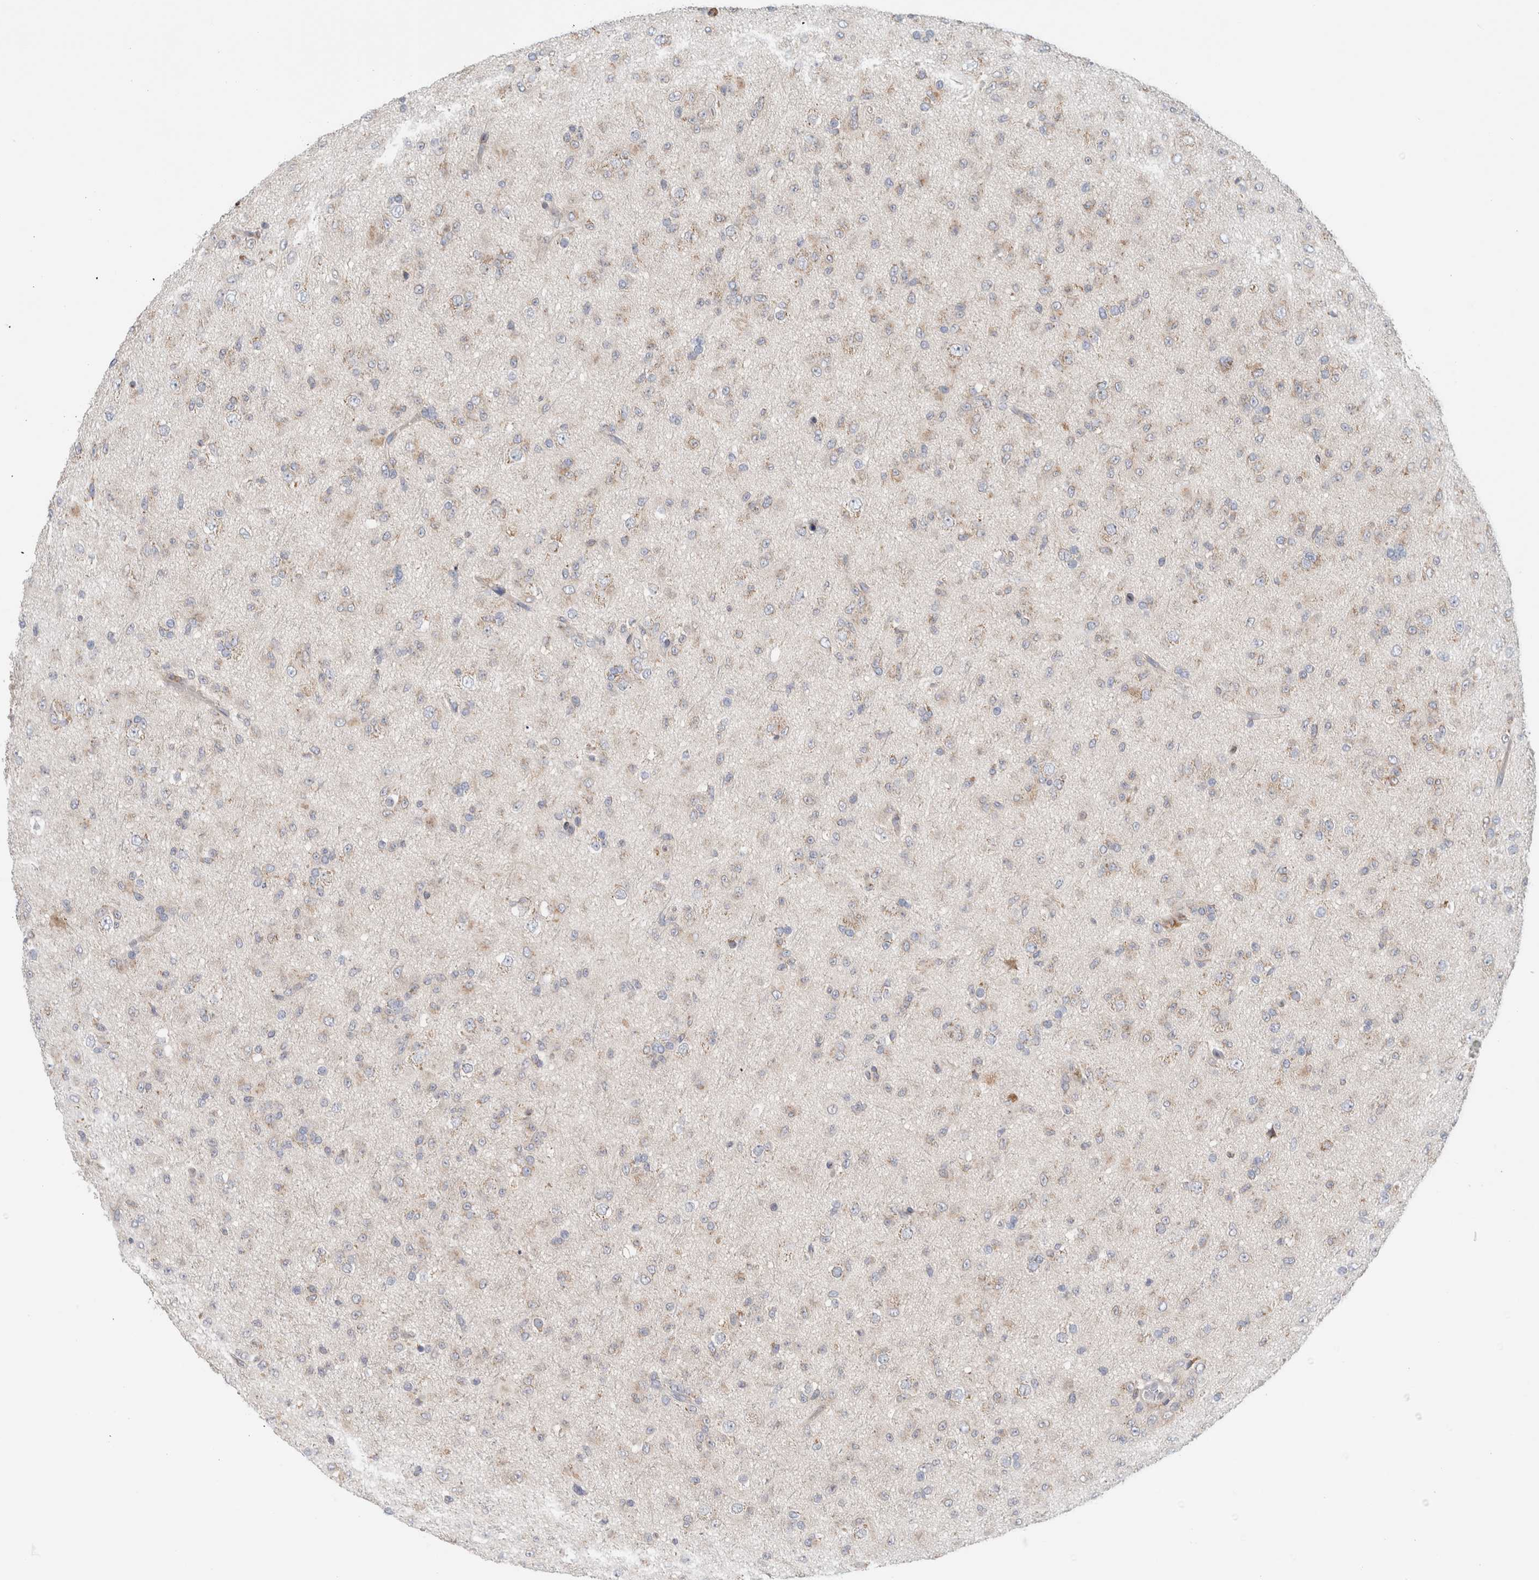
{"staining": {"intensity": "negative", "quantity": "none", "location": "none"}, "tissue": "glioma", "cell_type": "Tumor cells", "image_type": "cancer", "snomed": [{"axis": "morphology", "description": "Glioma, malignant, Low grade"}, {"axis": "topography", "description": "Brain"}], "caption": "Photomicrograph shows no protein staining in tumor cells of glioma tissue. The staining was performed using DAB (3,3'-diaminobenzidine) to visualize the protein expression in brown, while the nuclei were stained in blue with hematoxylin (Magnification: 20x).", "gene": "P4HA1", "patient": {"sex": "male", "age": 65}}